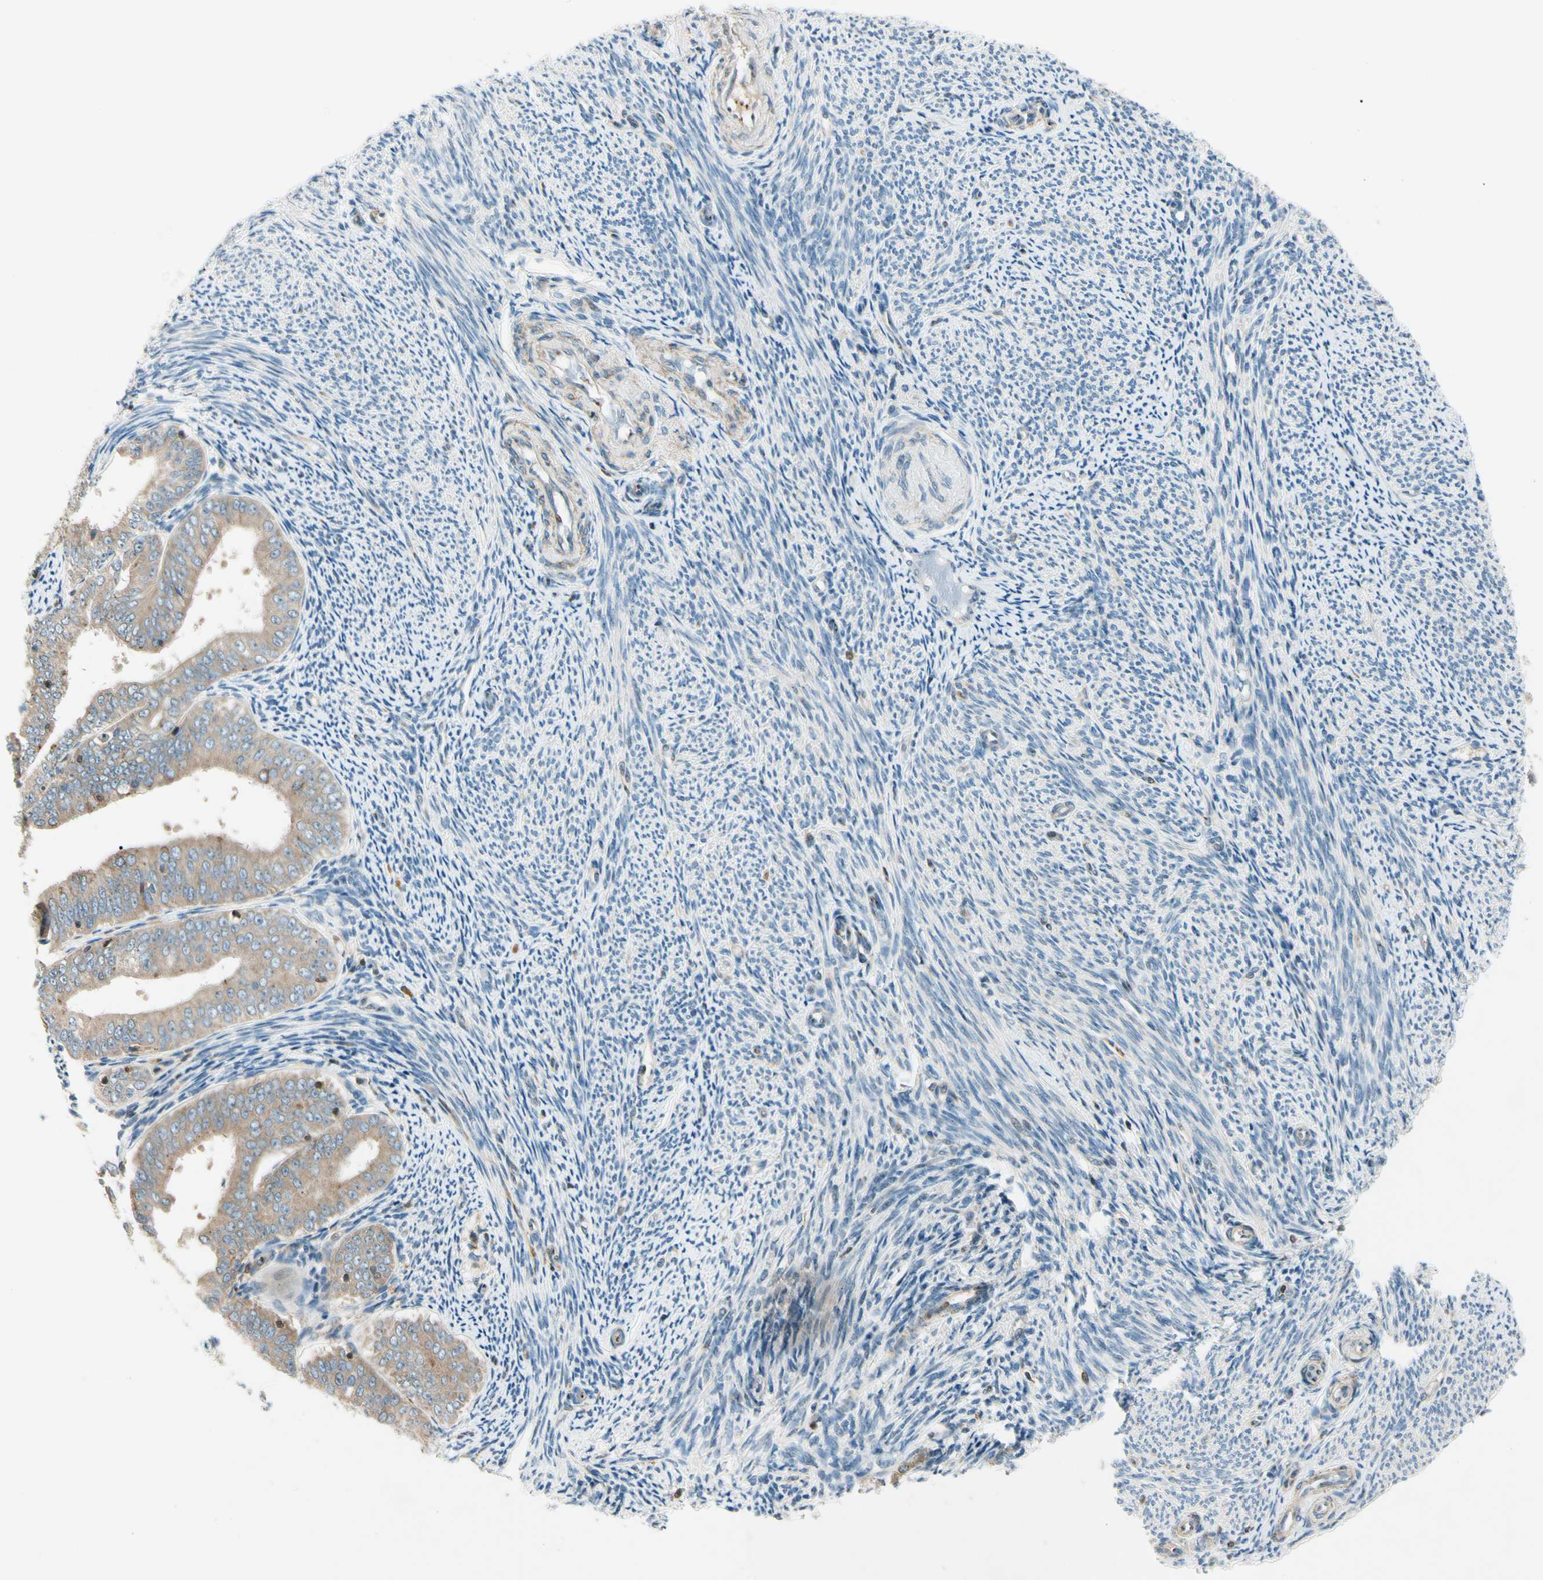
{"staining": {"intensity": "moderate", "quantity": ">75%", "location": "cytoplasmic/membranous"}, "tissue": "endometrial cancer", "cell_type": "Tumor cells", "image_type": "cancer", "snomed": [{"axis": "morphology", "description": "Adenocarcinoma, NOS"}, {"axis": "topography", "description": "Endometrium"}], "caption": "Immunohistochemistry of endometrial cancer demonstrates medium levels of moderate cytoplasmic/membranous staining in approximately >75% of tumor cells. The staining is performed using DAB (3,3'-diaminobenzidine) brown chromogen to label protein expression. The nuclei are counter-stained blue using hematoxylin.", "gene": "CDH6", "patient": {"sex": "female", "age": 63}}